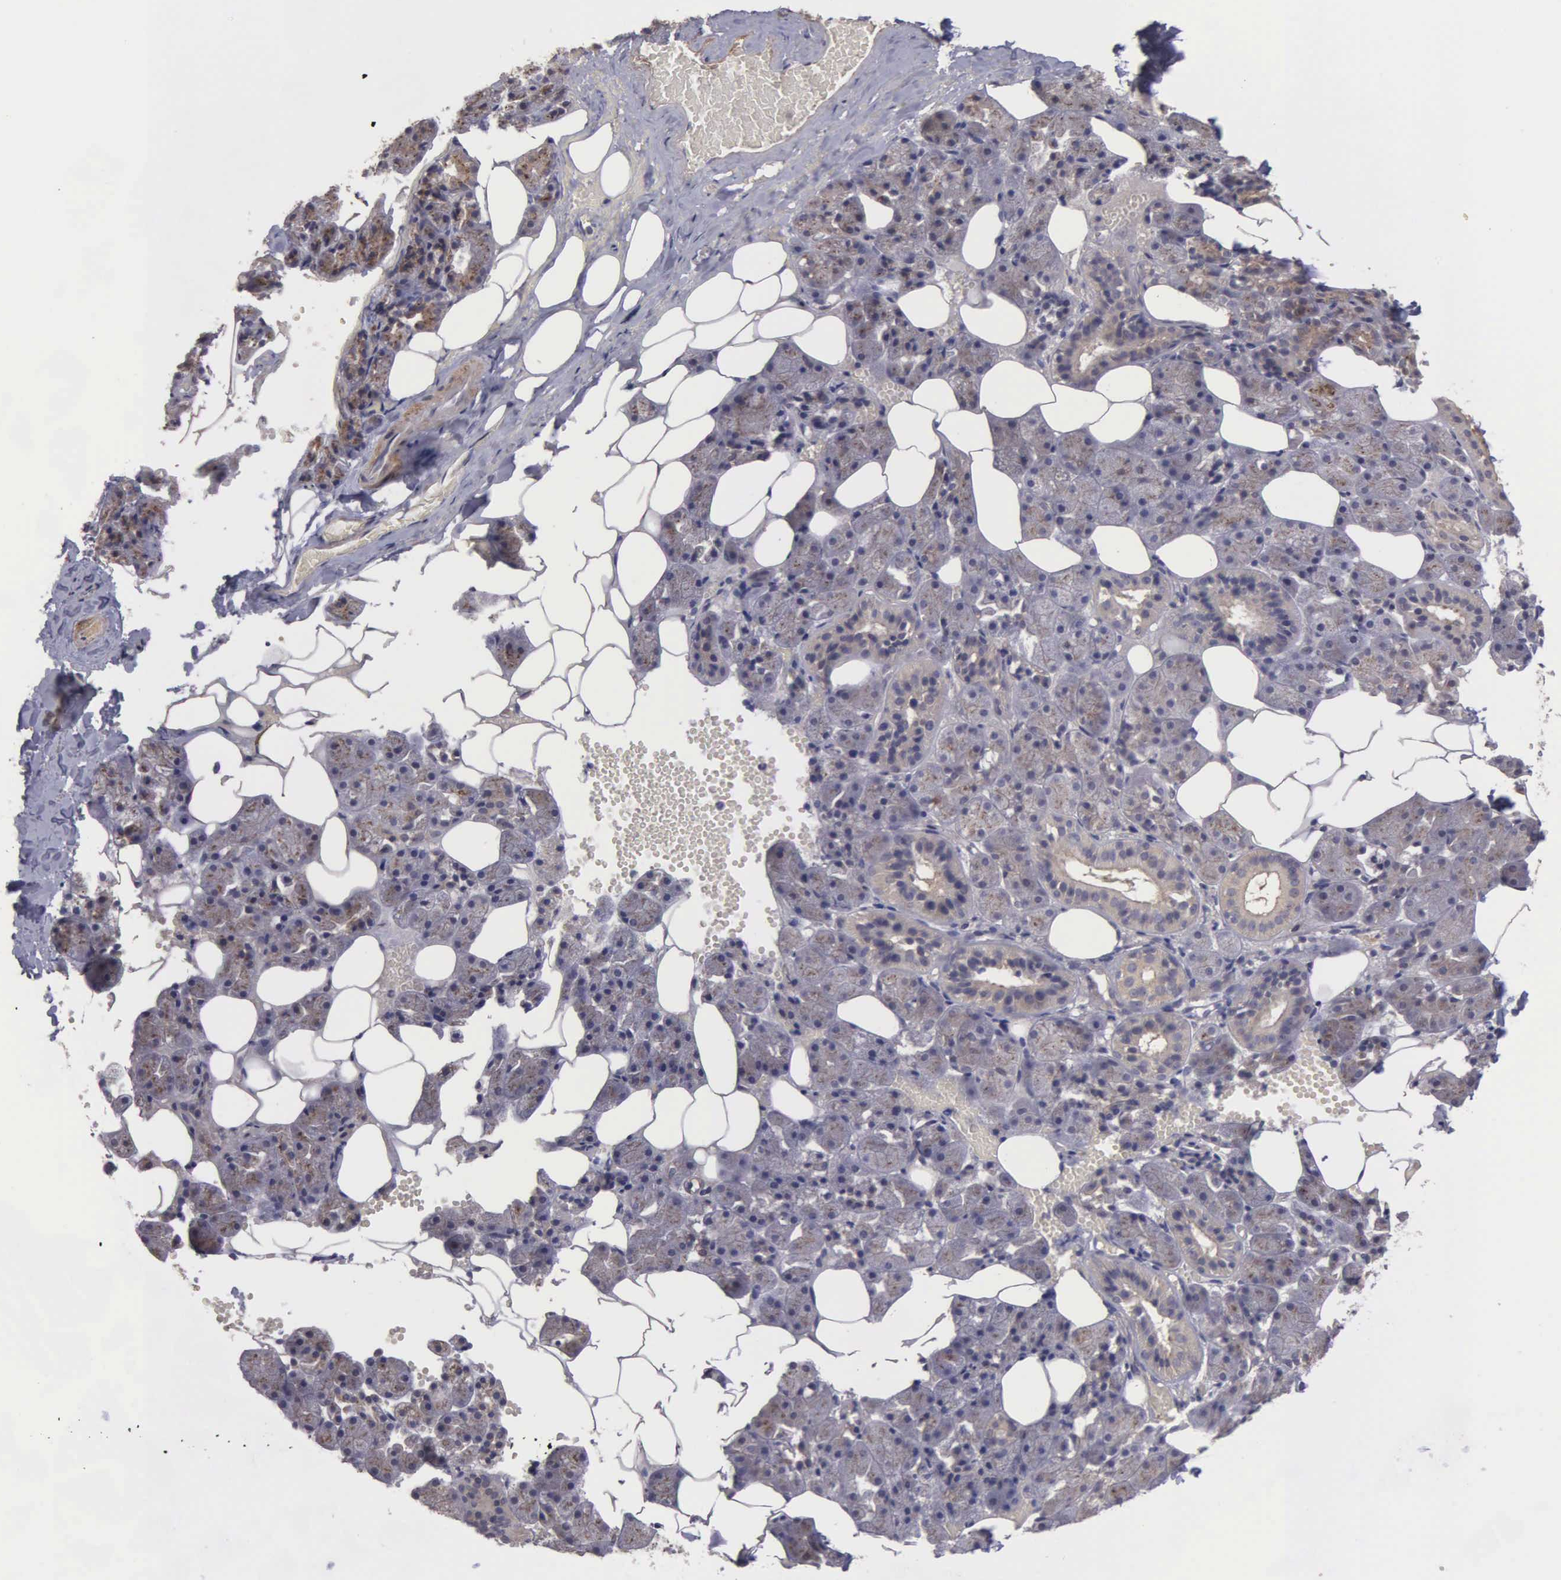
{"staining": {"intensity": "weak", "quantity": ">75%", "location": "cytoplasmic/membranous"}, "tissue": "salivary gland", "cell_type": "Glandular cells", "image_type": "normal", "snomed": [{"axis": "morphology", "description": "Normal tissue, NOS"}, {"axis": "topography", "description": "Salivary gland"}], "caption": "A brown stain labels weak cytoplasmic/membranous expression of a protein in glandular cells of benign salivary gland.", "gene": "RTL10", "patient": {"sex": "female", "age": 55}}